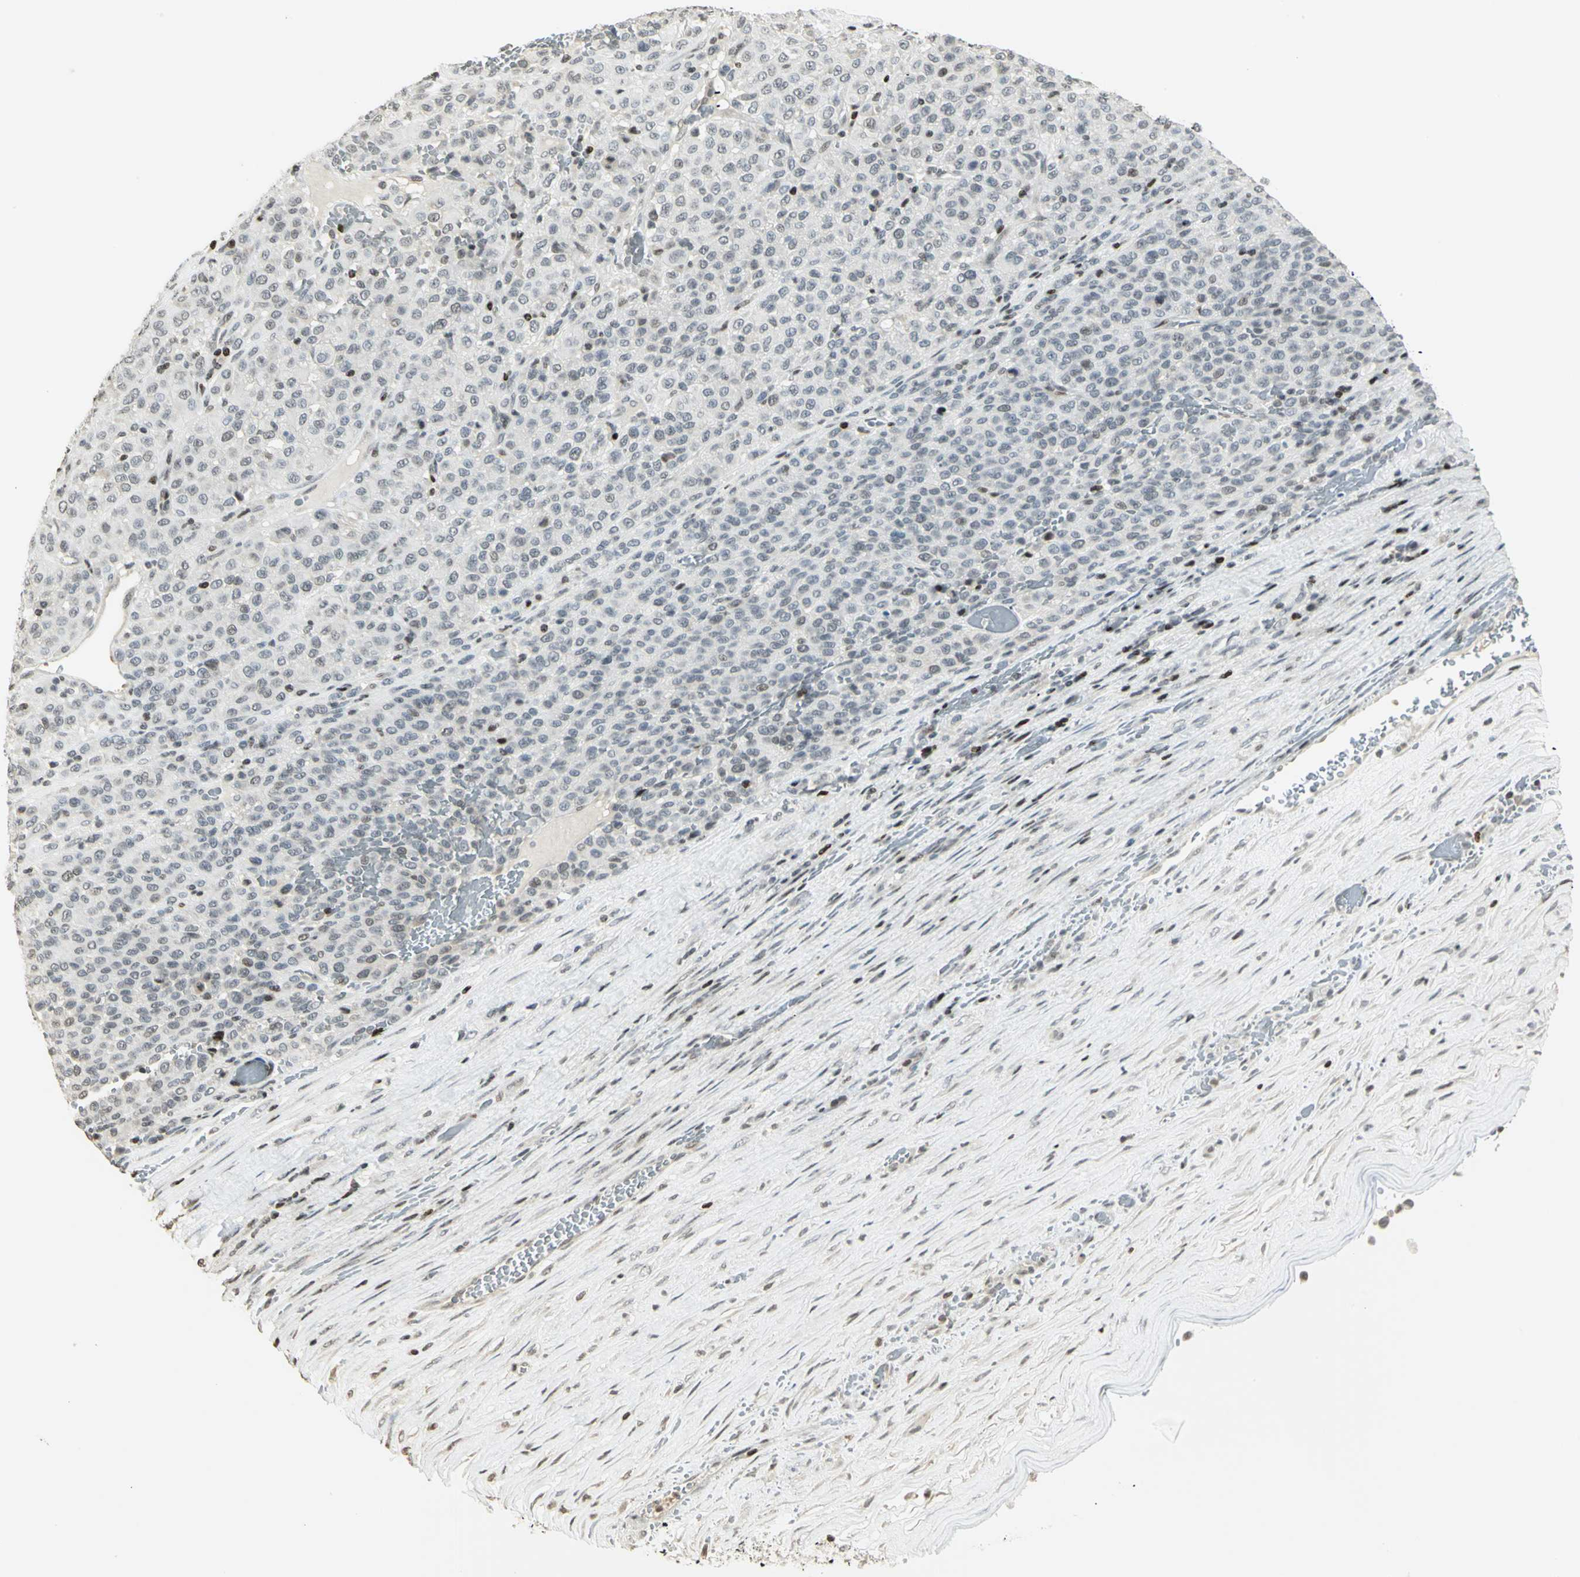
{"staining": {"intensity": "negative", "quantity": "none", "location": "none"}, "tissue": "melanoma", "cell_type": "Tumor cells", "image_type": "cancer", "snomed": [{"axis": "morphology", "description": "Malignant melanoma, Metastatic site"}, {"axis": "topography", "description": "Pancreas"}], "caption": "There is no significant expression in tumor cells of malignant melanoma (metastatic site).", "gene": "KDM1A", "patient": {"sex": "female", "age": 30}}